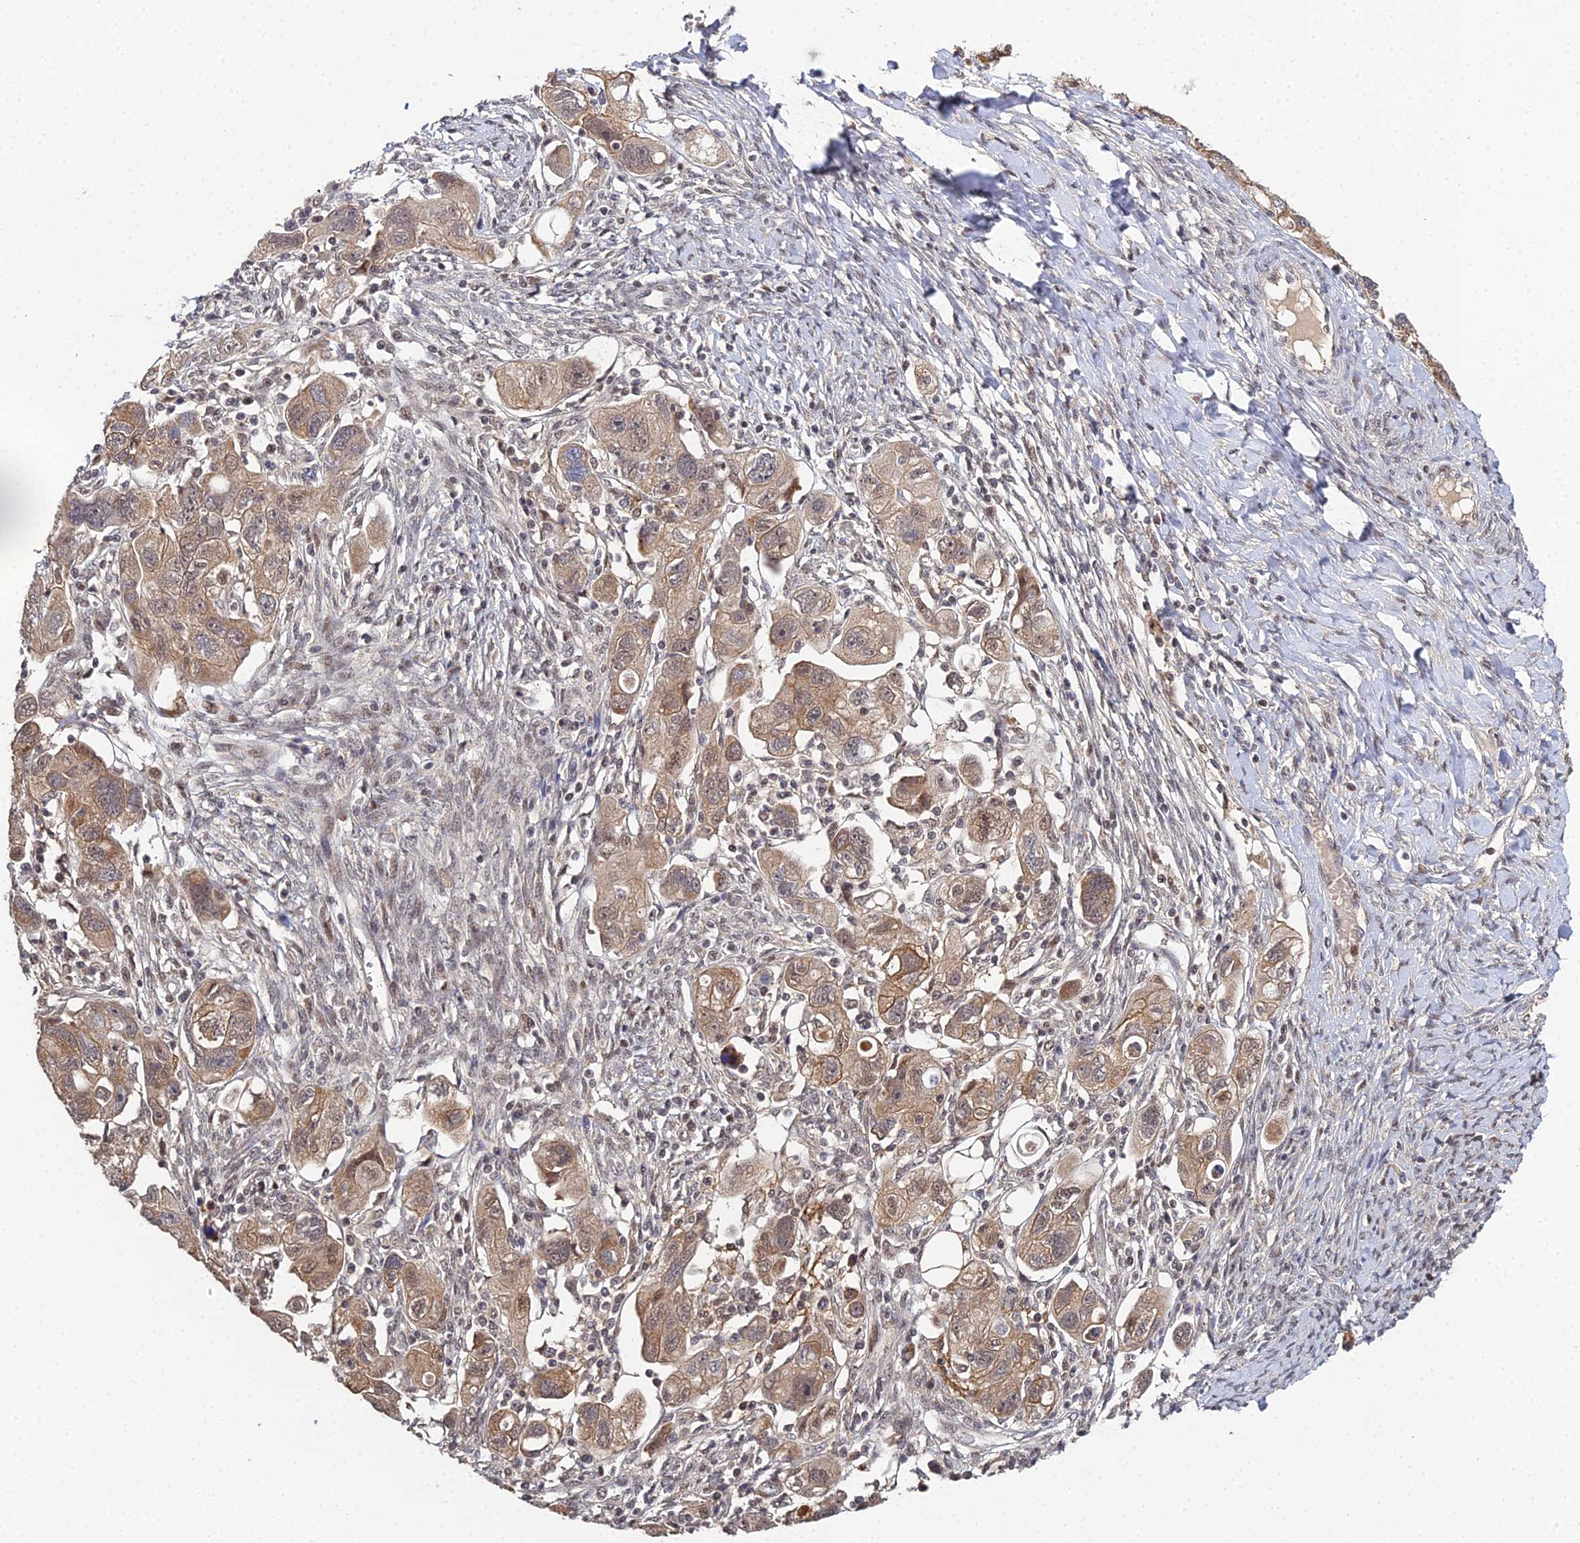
{"staining": {"intensity": "strong", "quantity": ">75%", "location": "cytoplasmic/membranous,nuclear"}, "tissue": "ovarian cancer", "cell_type": "Tumor cells", "image_type": "cancer", "snomed": [{"axis": "morphology", "description": "Carcinoma, NOS"}, {"axis": "morphology", "description": "Cystadenocarcinoma, serous, NOS"}, {"axis": "topography", "description": "Ovary"}], "caption": "The histopathology image exhibits a brown stain indicating the presence of a protein in the cytoplasmic/membranous and nuclear of tumor cells in ovarian cancer. The protein of interest is stained brown, and the nuclei are stained in blue (DAB IHC with brightfield microscopy, high magnification).", "gene": "ERCC5", "patient": {"sex": "female", "age": 69}}